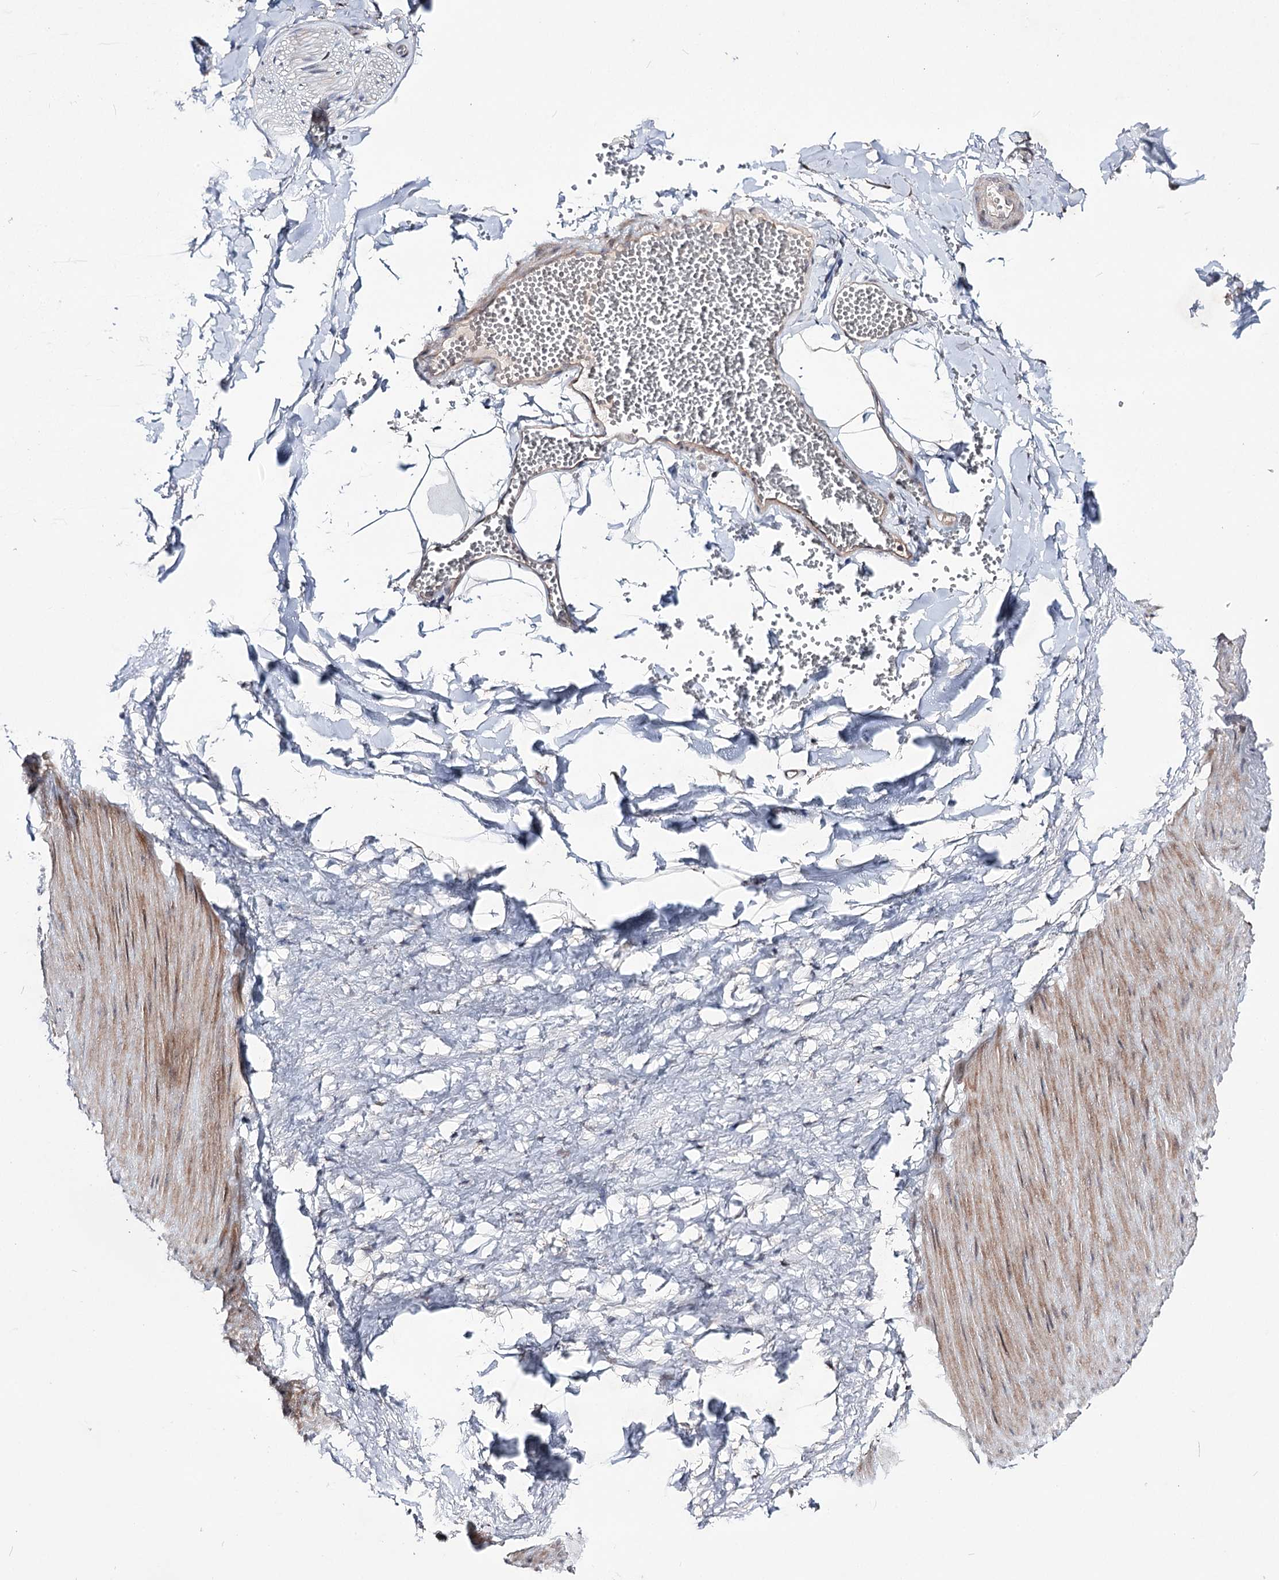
{"staining": {"intensity": "negative", "quantity": "none", "location": "none"}, "tissue": "adipose tissue", "cell_type": "Adipocytes", "image_type": "normal", "snomed": [{"axis": "morphology", "description": "Normal tissue, NOS"}, {"axis": "topography", "description": "Gallbladder"}, {"axis": "topography", "description": "Peripheral nerve tissue"}], "caption": "High power microscopy photomicrograph of an immunohistochemistry (IHC) micrograph of unremarkable adipose tissue, revealing no significant expression in adipocytes.", "gene": "HOXC11", "patient": {"sex": "male", "age": 38}}